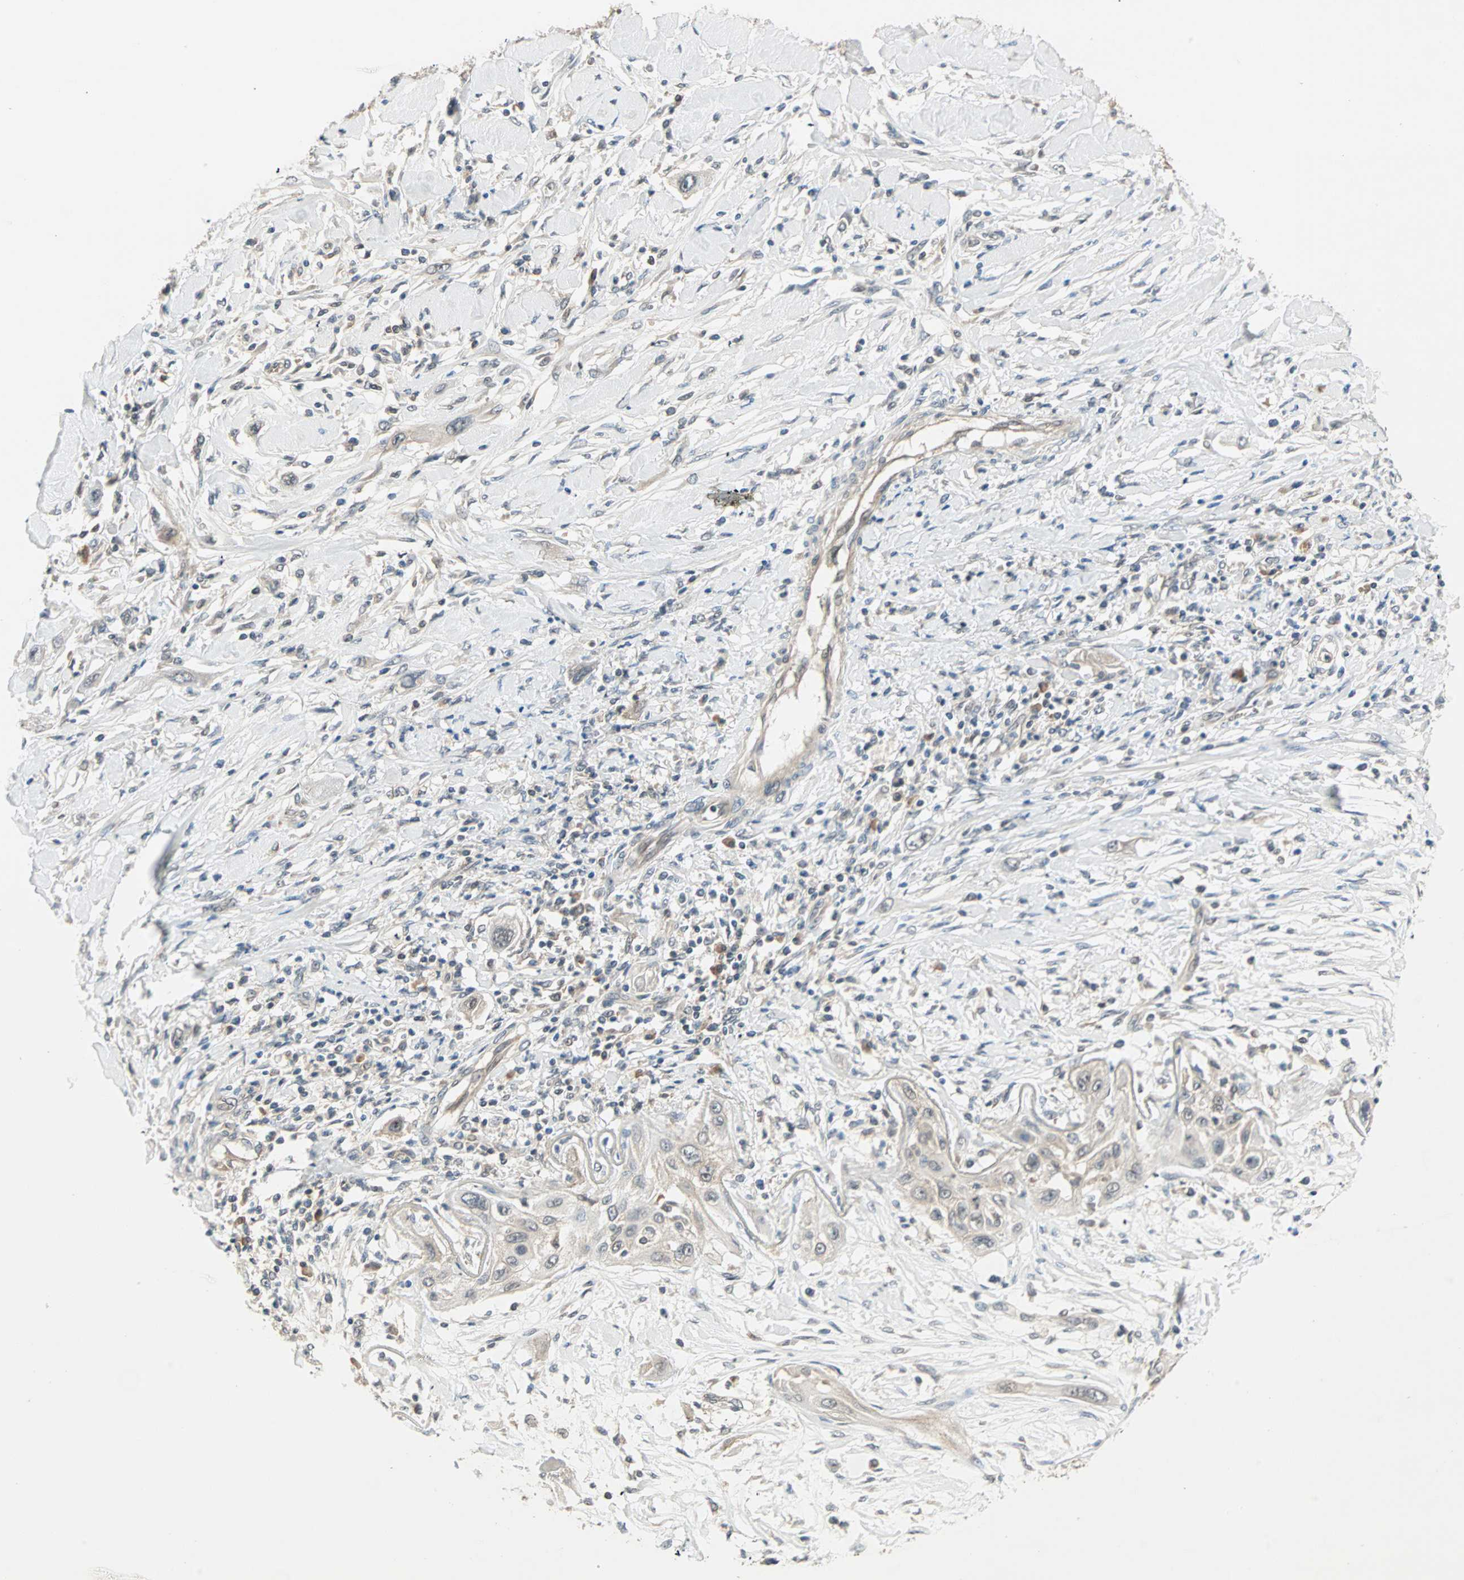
{"staining": {"intensity": "weak", "quantity": ">75%", "location": "cytoplasmic/membranous"}, "tissue": "lung cancer", "cell_type": "Tumor cells", "image_type": "cancer", "snomed": [{"axis": "morphology", "description": "Squamous cell carcinoma, NOS"}, {"axis": "topography", "description": "Lung"}], "caption": "Immunohistochemistry (IHC) (DAB) staining of human squamous cell carcinoma (lung) demonstrates weak cytoplasmic/membranous protein positivity in approximately >75% of tumor cells.", "gene": "TTF2", "patient": {"sex": "female", "age": 47}}